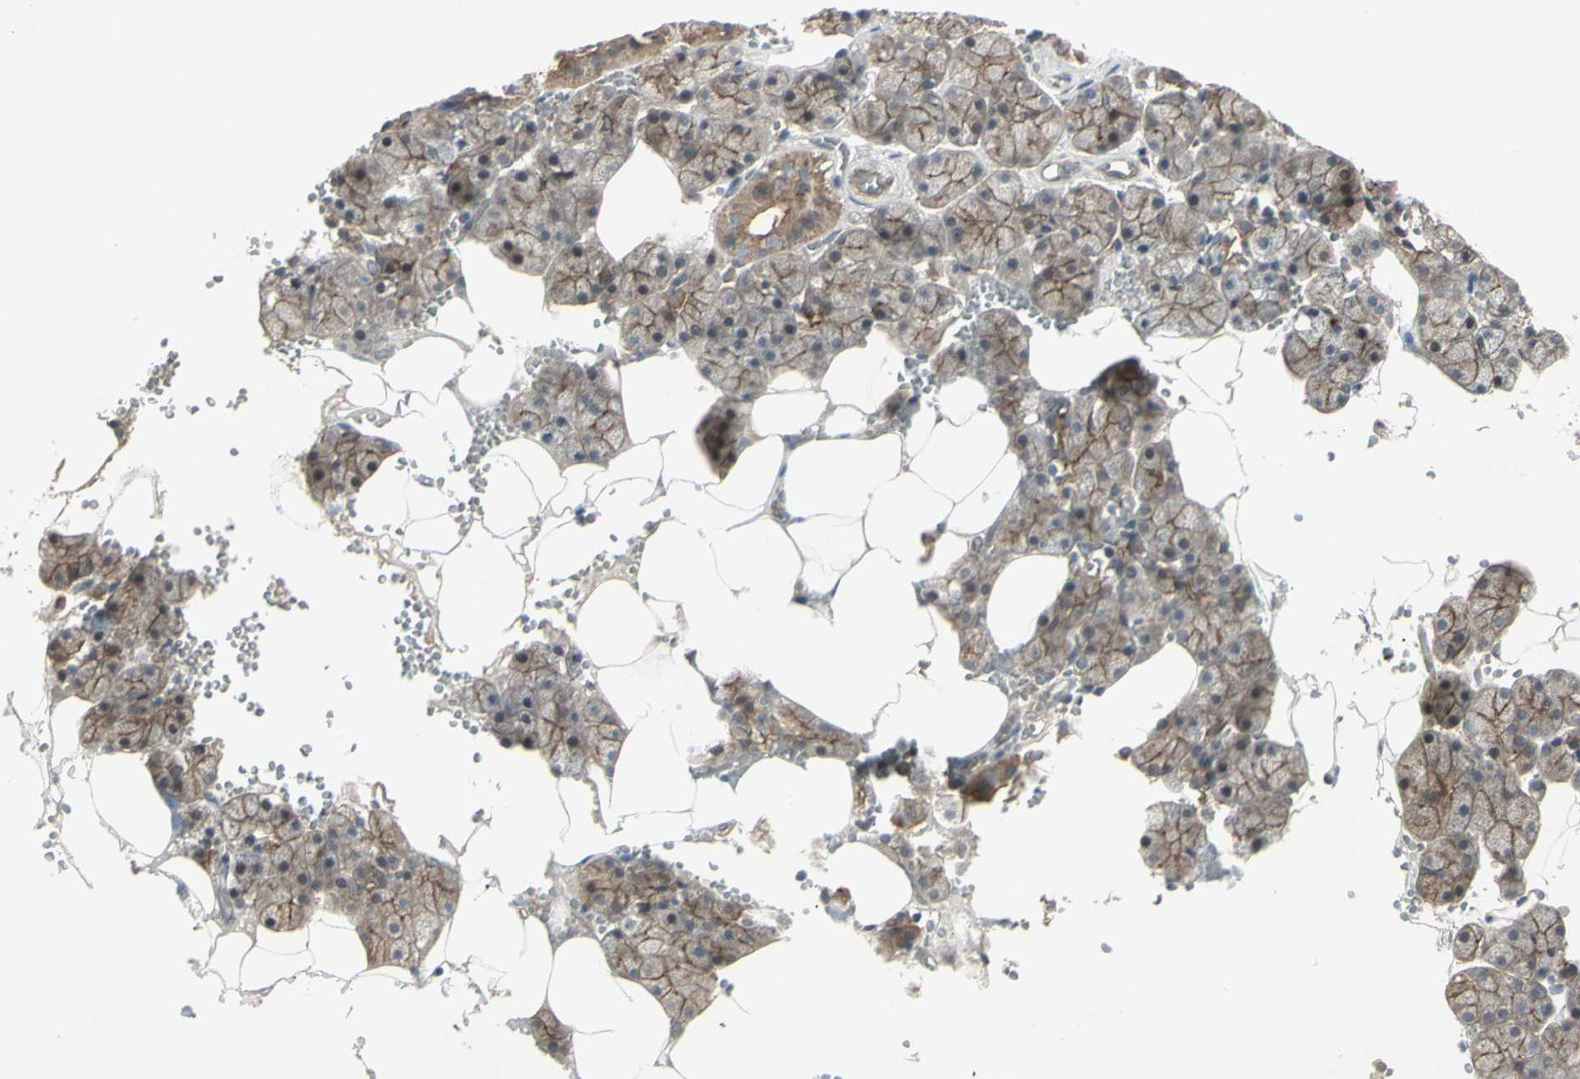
{"staining": {"intensity": "moderate", "quantity": ">75%", "location": "cytoplasmic/membranous,nuclear"}, "tissue": "salivary gland", "cell_type": "Glandular cells", "image_type": "normal", "snomed": [{"axis": "morphology", "description": "Normal tissue, NOS"}, {"axis": "topography", "description": "Salivary gland"}], "caption": "An immunohistochemistry (IHC) image of benign tissue is shown. Protein staining in brown highlights moderate cytoplasmic/membranous,nuclear positivity in salivary gland within glandular cells. The protein of interest is stained brown, and the nuclei are stained in blue (DAB IHC with brightfield microscopy, high magnification).", "gene": "JAG1", "patient": {"sex": "male", "age": 62}}